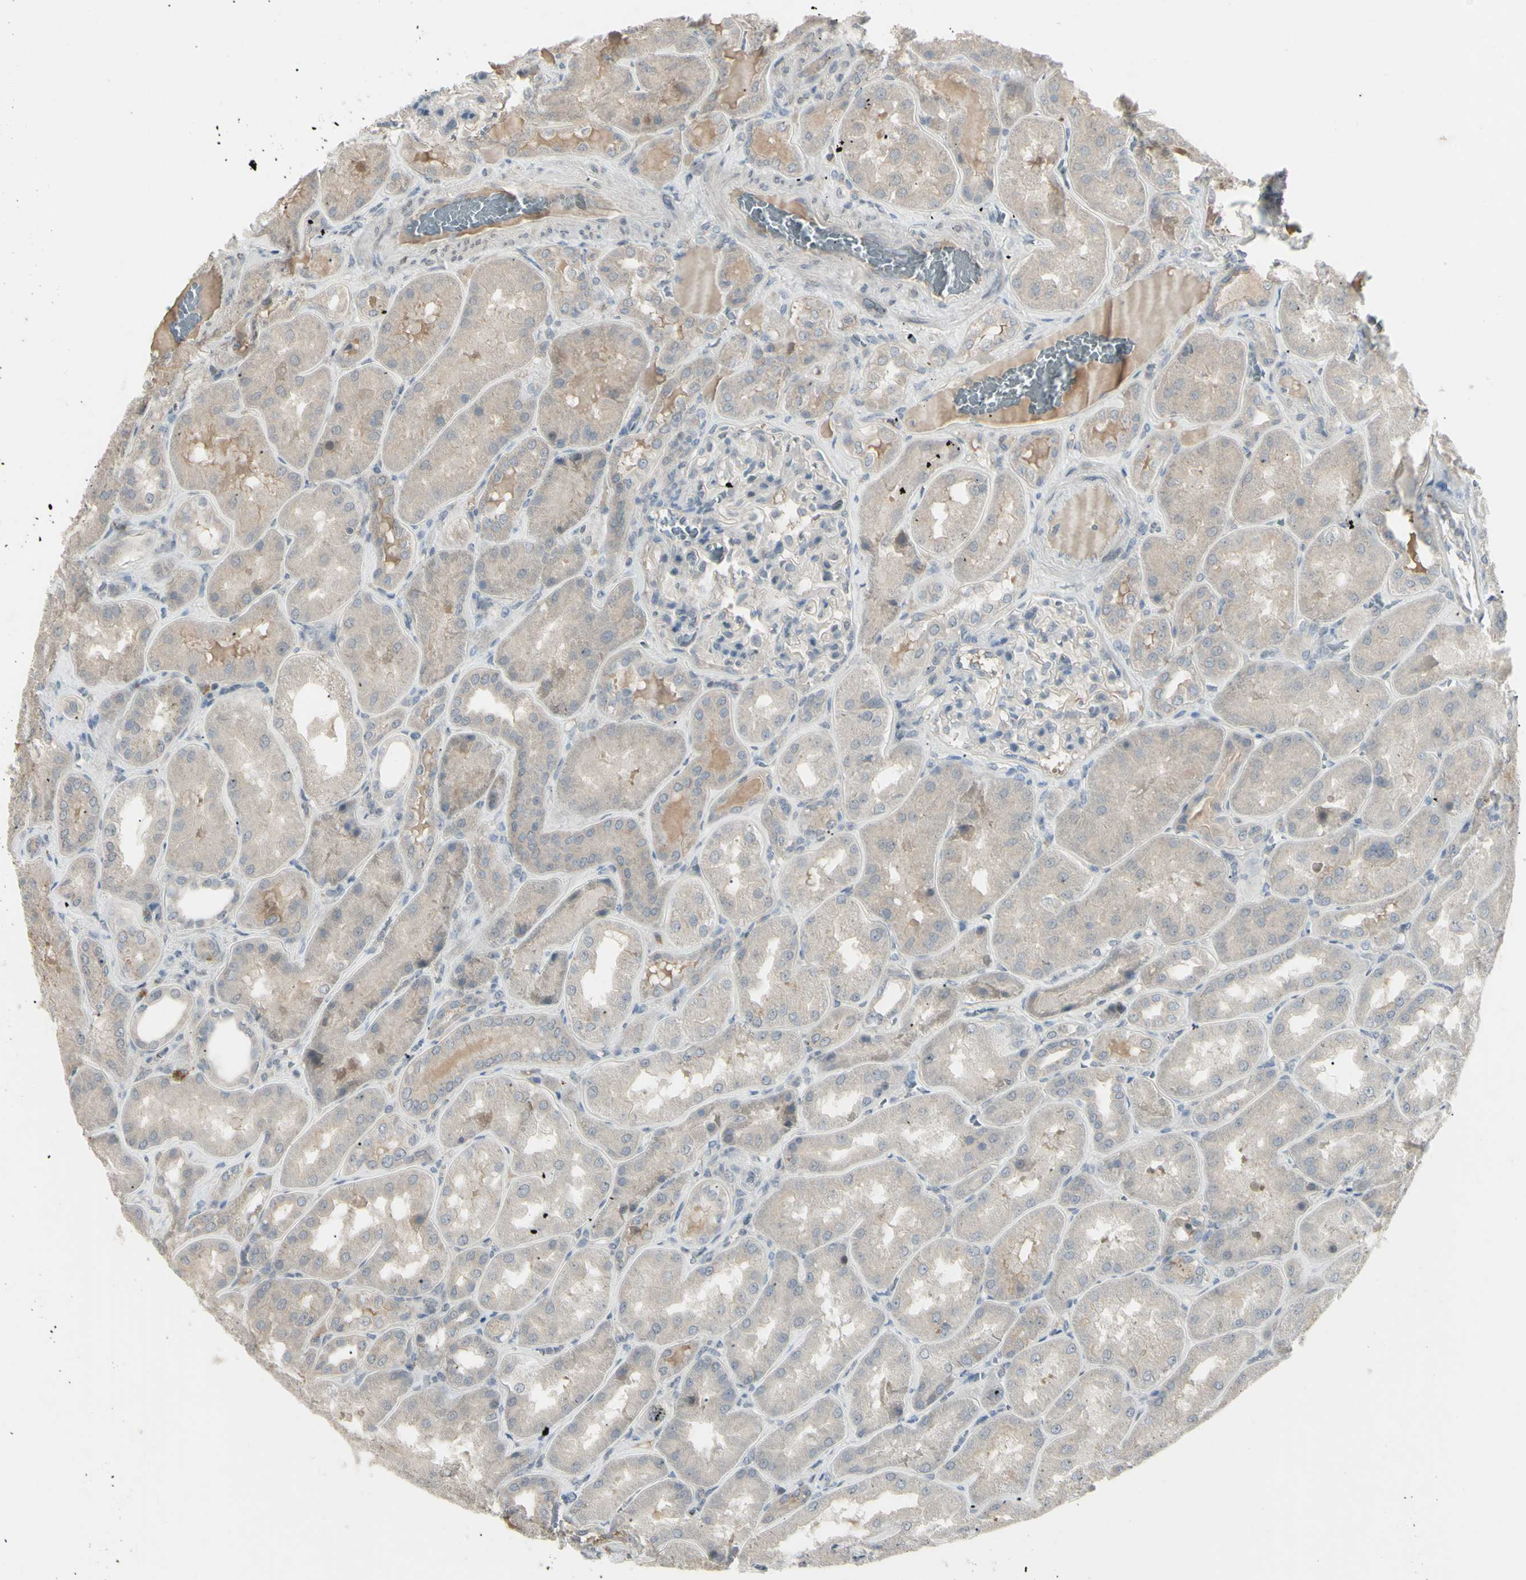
{"staining": {"intensity": "weak", "quantity": "<25%", "location": "cytoplasmic/membranous"}, "tissue": "kidney", "cell_type": "Cells in glomeruli", "image_type": "normal", "snomed": [{"axis": "morphology", "description": "Normal tissue, NOS"}, {"axis": "topography", "description": "Kidney"}], "caption": "Immunohistochemical staining of normal kidney reveals no significant expression in cells in glomeruli.", "gene": "PIAS4", "patient": {"sex": "female", "age": 56}}